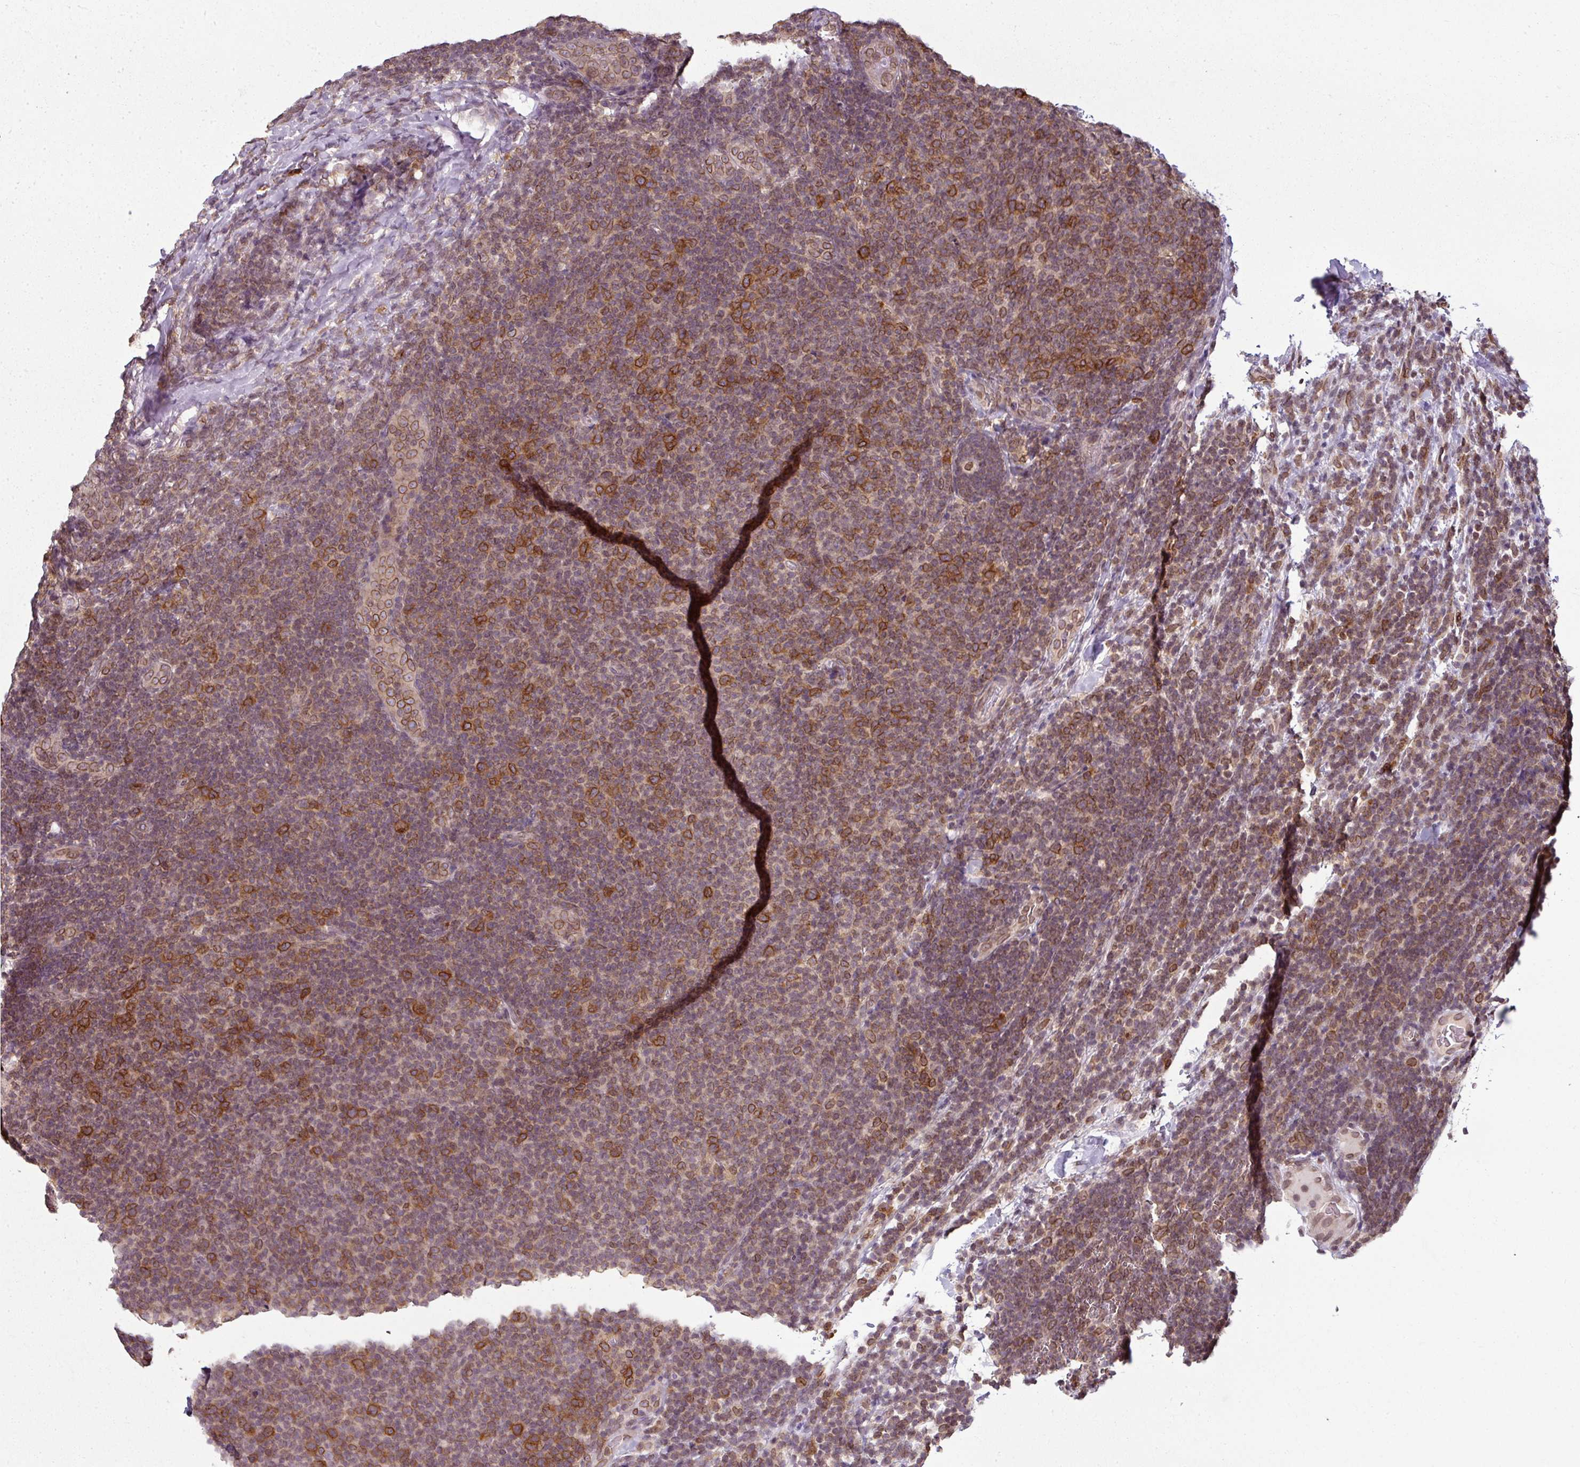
{"staining": {"intensity": "strong", "quantity": "<25%", "location": "cytoplasmic/membranous,nuclear"}, "tissue": "lymphoma", "cell_type": "Tumor cells", "image_type": "cancer", "snomed": [{"axis": "morphology", "description": "Malignant lymphoma, non-Hodgkin's type, Low grade"}, {"axis": "topography", "description": "Lymph node"}], "caption": "Immunohistochemistry (IHC) (DAB) staining of human low-grade malignant lymphoma, non-Hodgkin's type shows strong cytoplasmic/membranous and nuclear protein staining in approximately <25% of tumor cells.", "gene": "RANGAP1", "patient": {"sex": "male", "age": 66}}